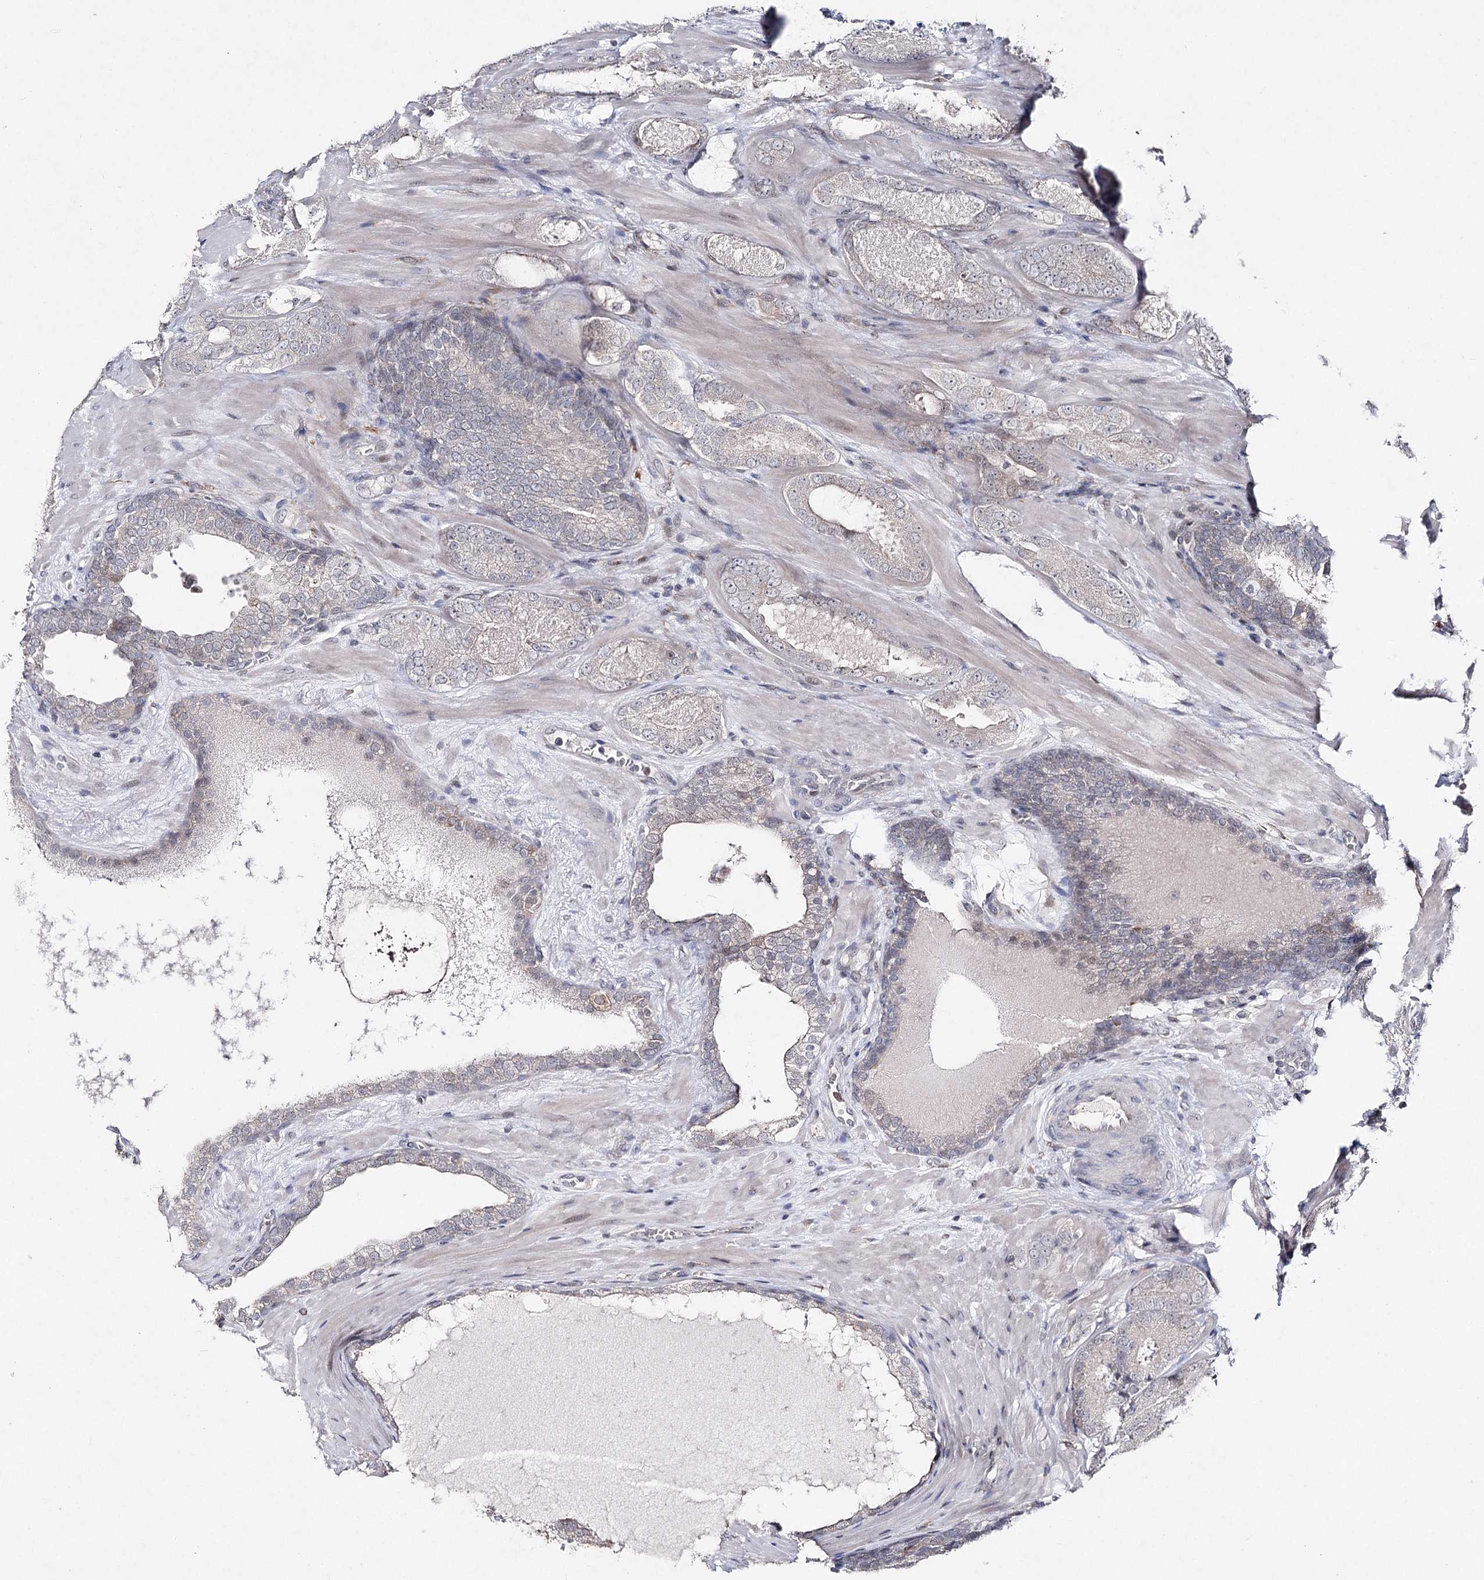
{"staining": {"intensity": "negative", "quantity": "none", "location": "none"}, "tissue": "prostate cancer", "cell_type": "Tumor cells", "image_type": "cancer", "snomed": [{"axis": "morphology", "description": "Adenocarcinoma, High grade"}, {"axis": "topography", "description": "Prostate"}], "caption": "A histopathology image of prostate cancer (adenocarcinoma (high-grade)) stained for a protein displays no brown staining in tumor cells.", "gene": "HSD11B2", "patient": {"sex": "male", "age": 60}}